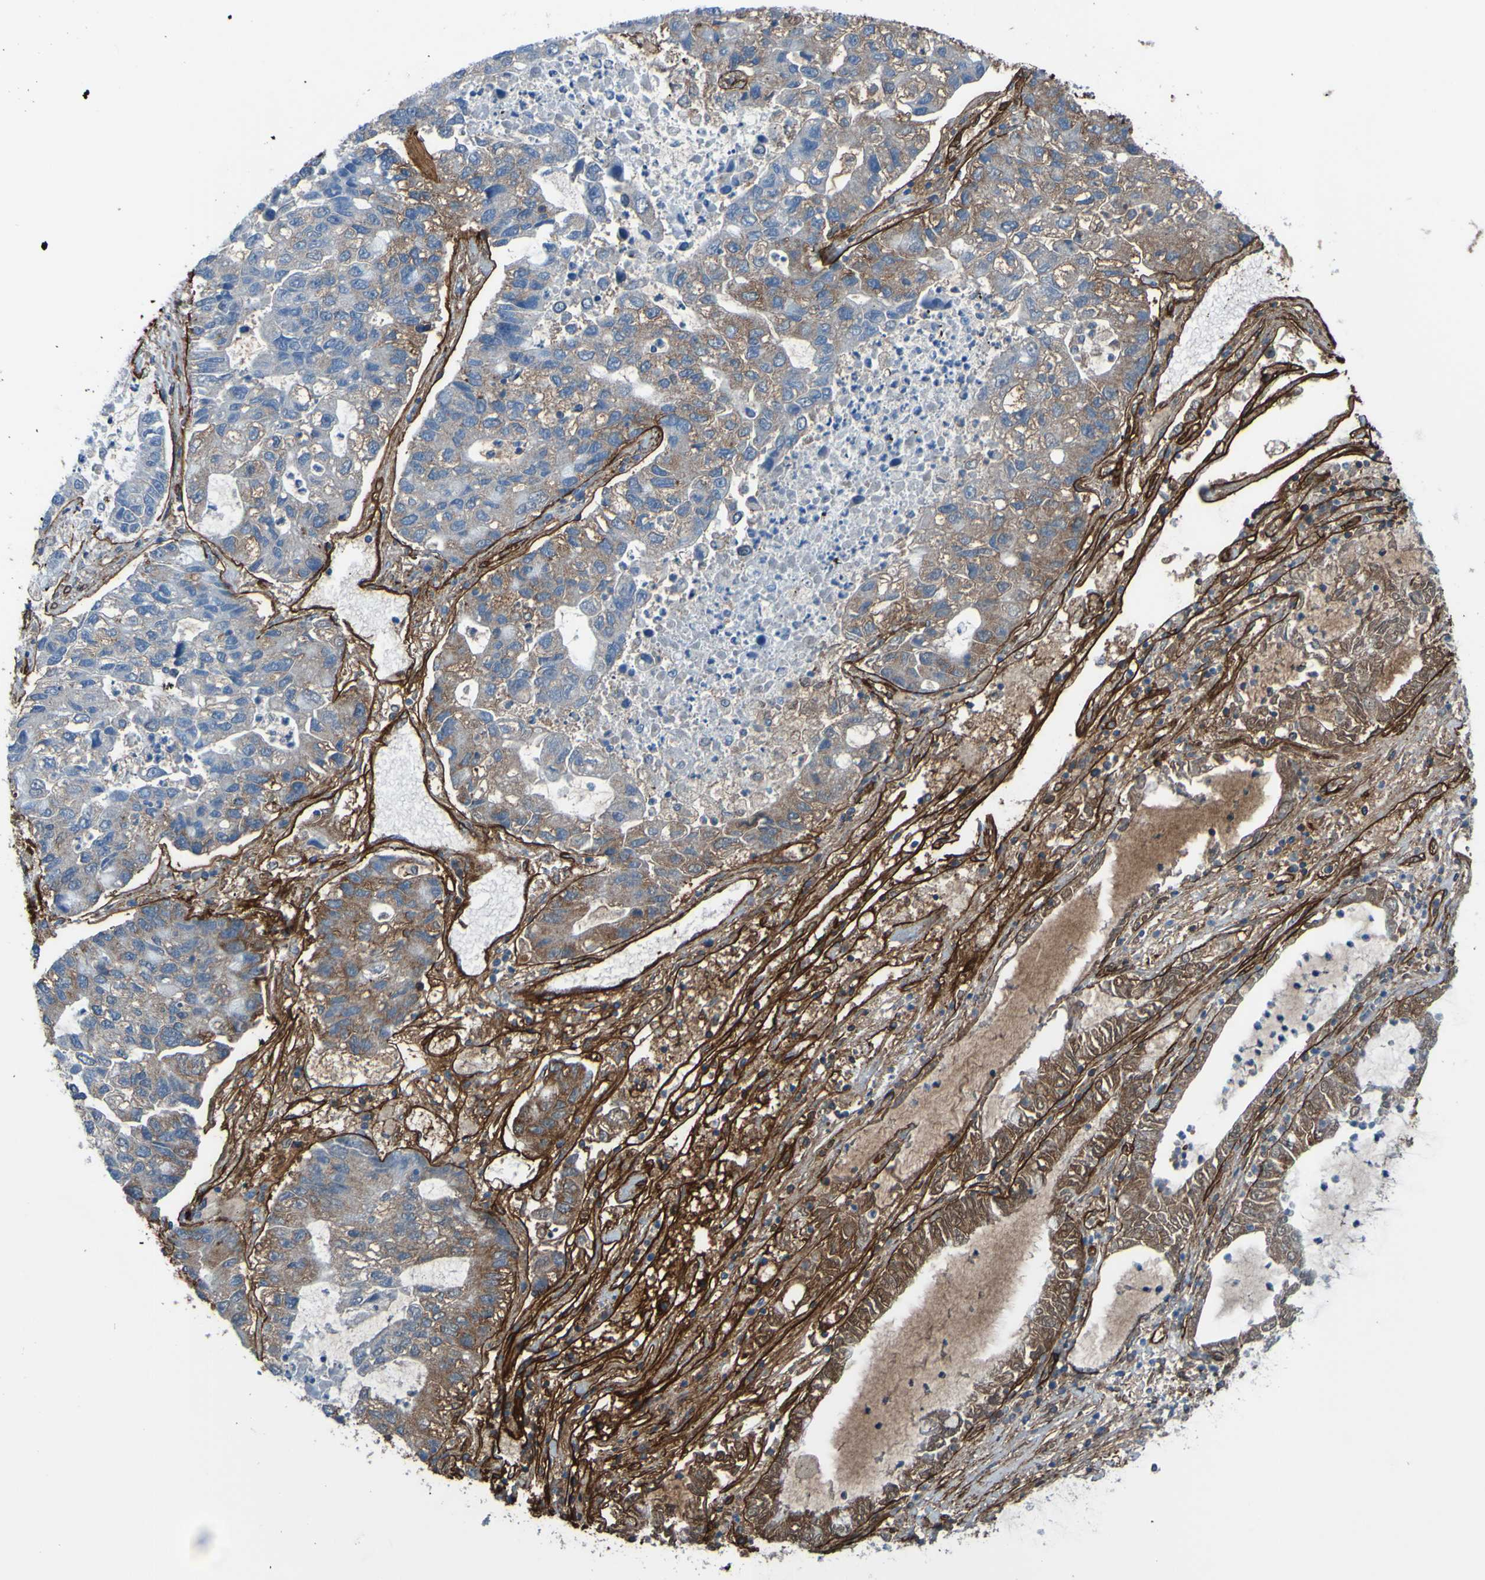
{"staining": {"intensity": "moderate", "quantity": "25%-75%", "location": "cytoplasmic/membranous"}, "tissue": "lung cancer", "cell_type": "Tumor cells", "image_type": "cancer", "snomed": [{"axis": "morphology", "description": "Adenocarcinoma, NOS"}, {"axis": "topography", "description": "Lung"}], "caption": "Lung adenocarcinoma stained with DAB immunohistochemistry (IHC) shows medium levels of moderate cytoplasmic/membranous staining in about 25%-75% of tumor cells.", "gene": "COL4A2", "patient": {"sex": "female", "age": 51}}